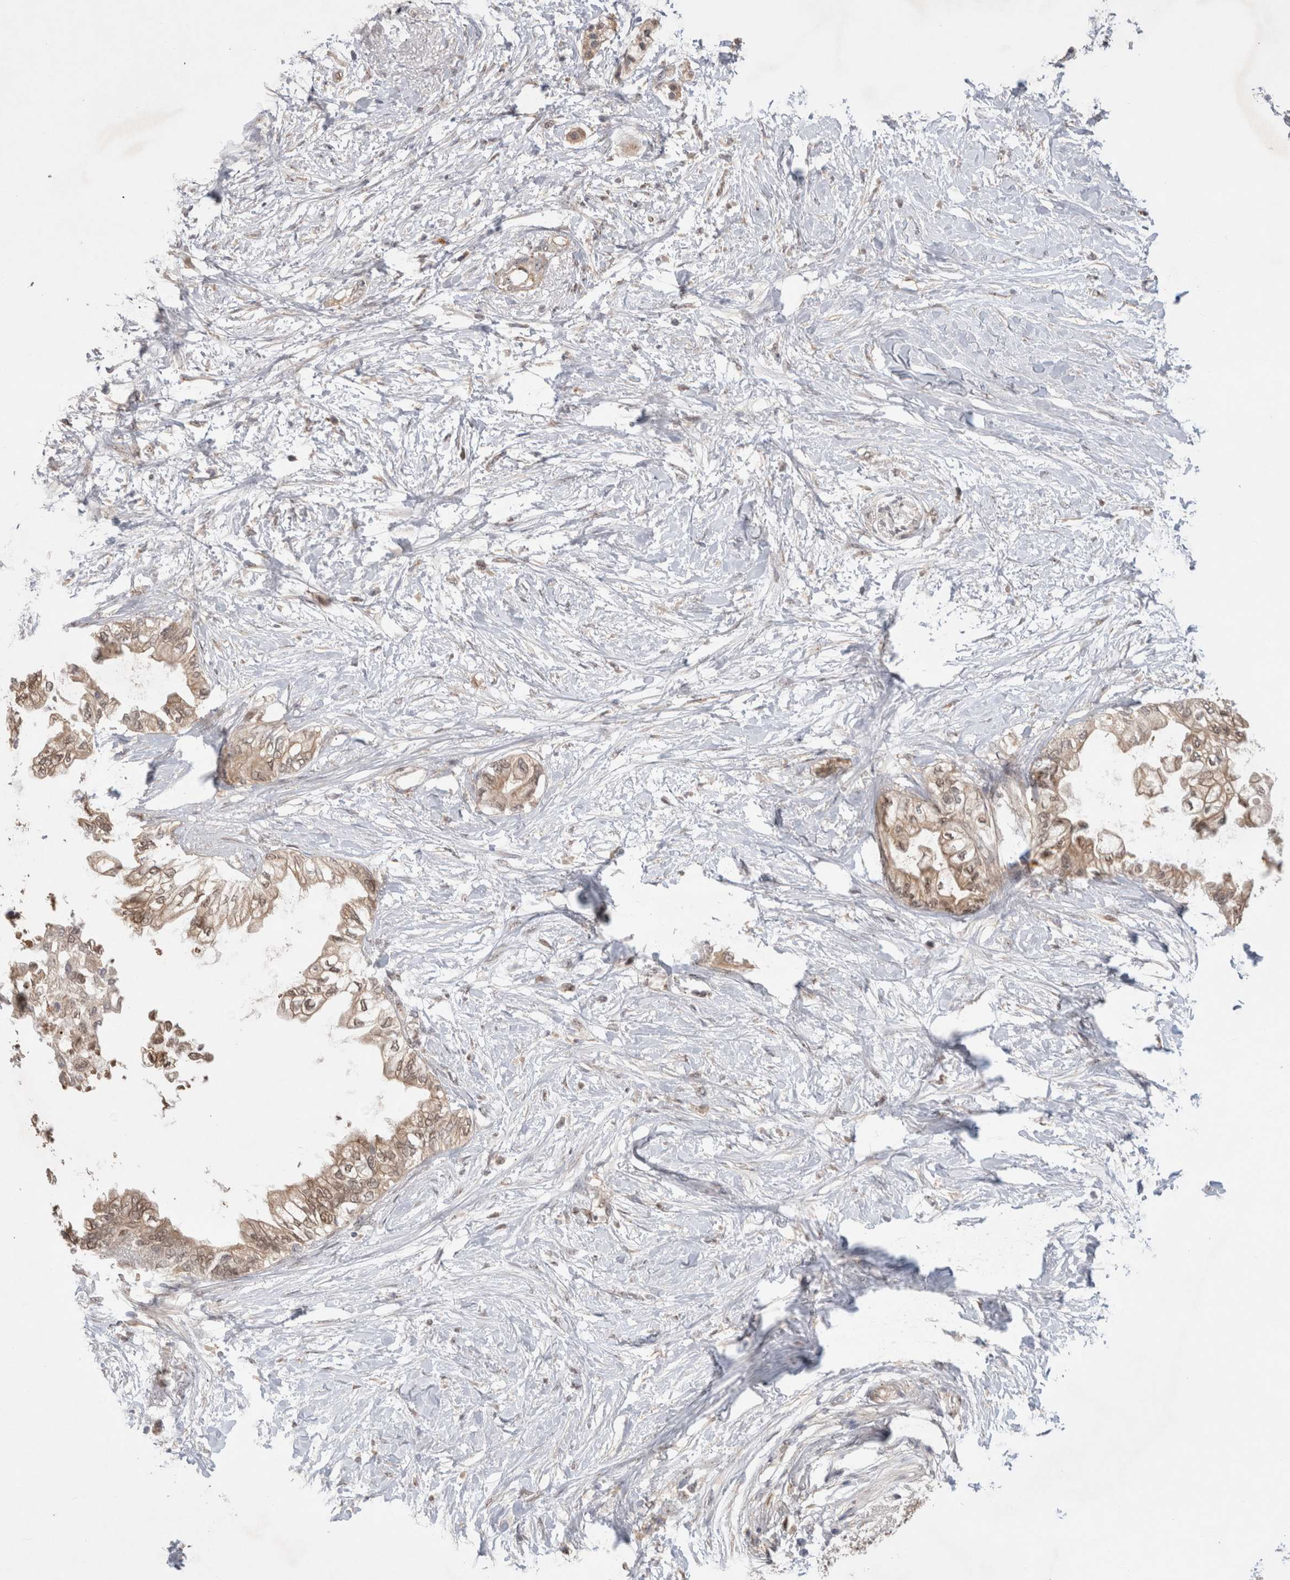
{"staining": {"intensity": "weak", "quantity": ">75%", "location": "cytoplasmic/membranous,nuclear"}, "tissue": "pancreatic cancer", "cell_type": "Tumor cells", "image_type": "cancer", "snomed": [{"axis": "morphology", "description": "Normal tissue, NOS"}, {"axis": "morphology", "description": "Adenocarcinoma, NOS"}, {"axis": "topography", "description": "Pancreas"}, {"axis": "topography", "description": "Duodenum"}], "caption": "Protein expression analysis of human pancreatic cancer (adenocarcinoma) reveals weak cytoplasmic/membranous and nuclear expression in approximately >75% of tumor cells. The protein is stained brown, and the nuclei are stained in blue (DAB (3,3'-diaminobenzidine) IHC with brightfield microscopy, high magnification).", "gene": "SLC29A1", "patient": {"sex": "female", "age": 60}}